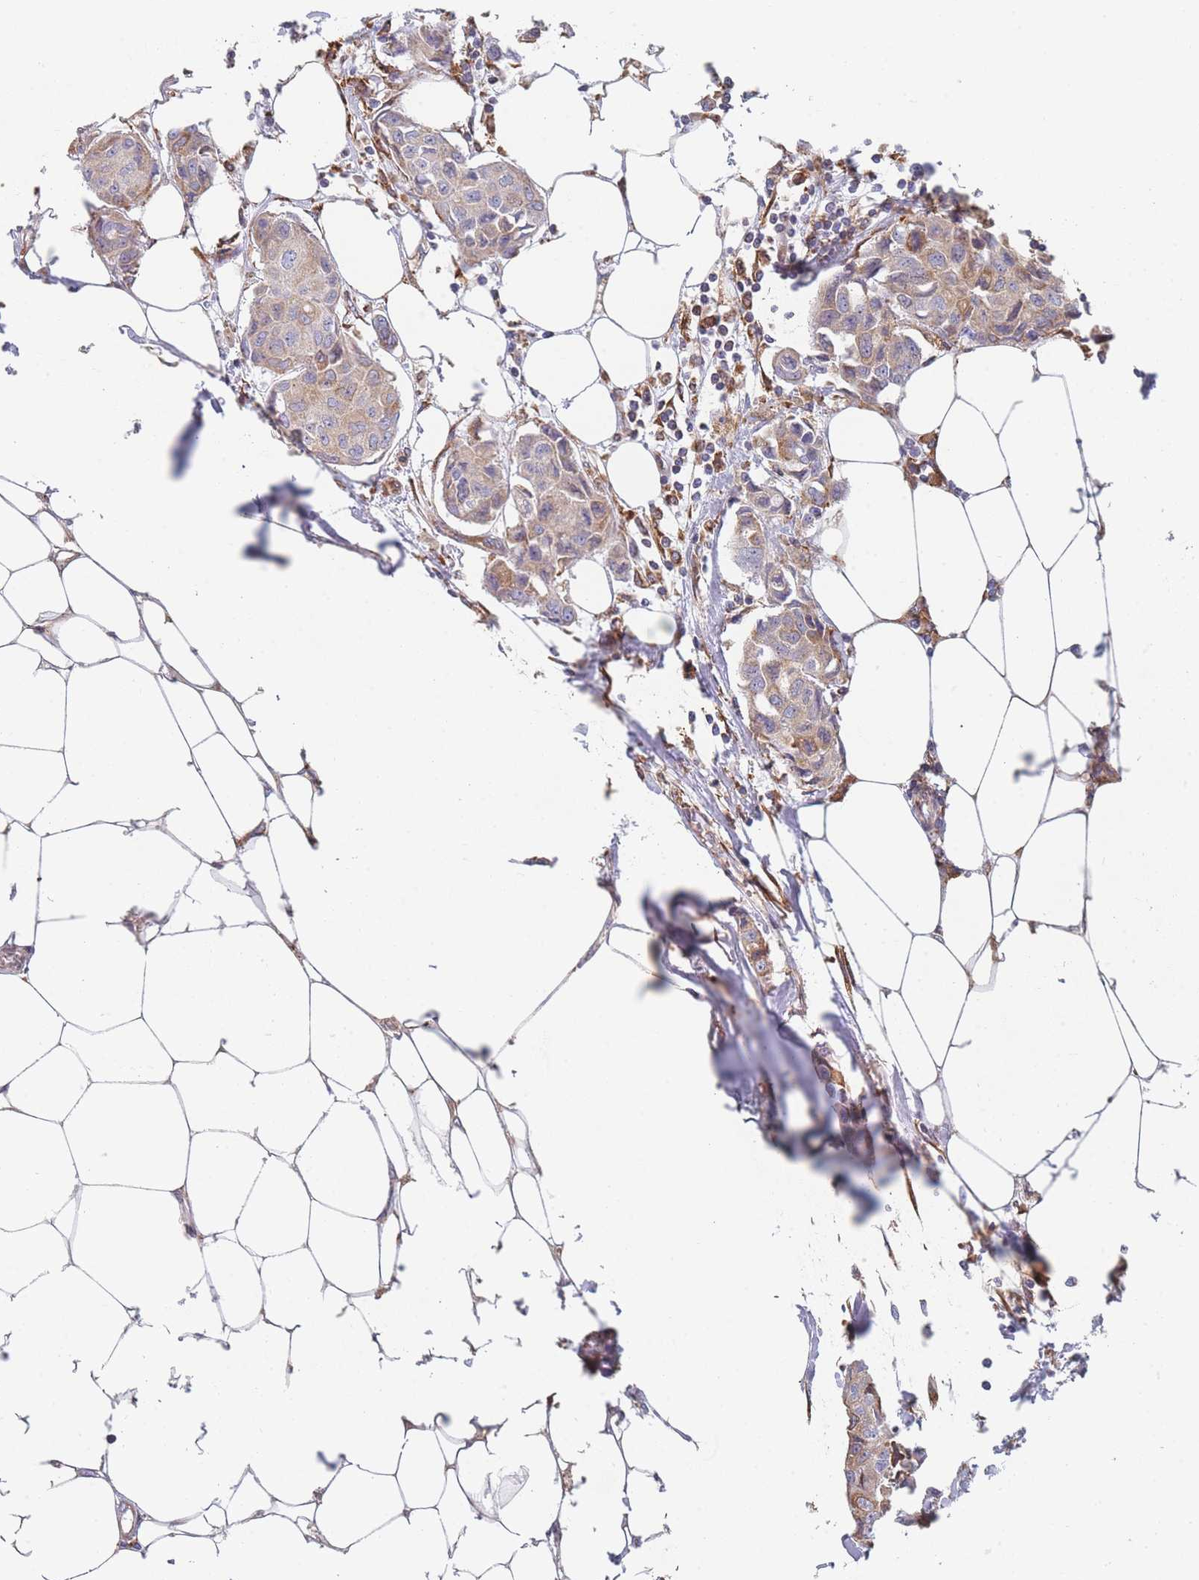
{"staining": {"intensity": "weak", "quantity": ">75%", "location": "cytoplasmic/membranous"}, "tissue": "breast cancer", "cell_type": "Tumor cells", "image_type": "cancer", "snomed": [{"axis": "morphology", "description": "Duct carcinoma"}, {"axis": "topography", "description": "Breast"}, {"axis": "topography", "description": "Lymph node"}], "caption": "Immunohistochemical staining of human breast intraductal carcinoma exhibits weak cytoplasmic/membranous protein expression in approximately >75% of tumor cells.", "gene": "OR7C2", "patient": {"sex": "female", "age": 80}}